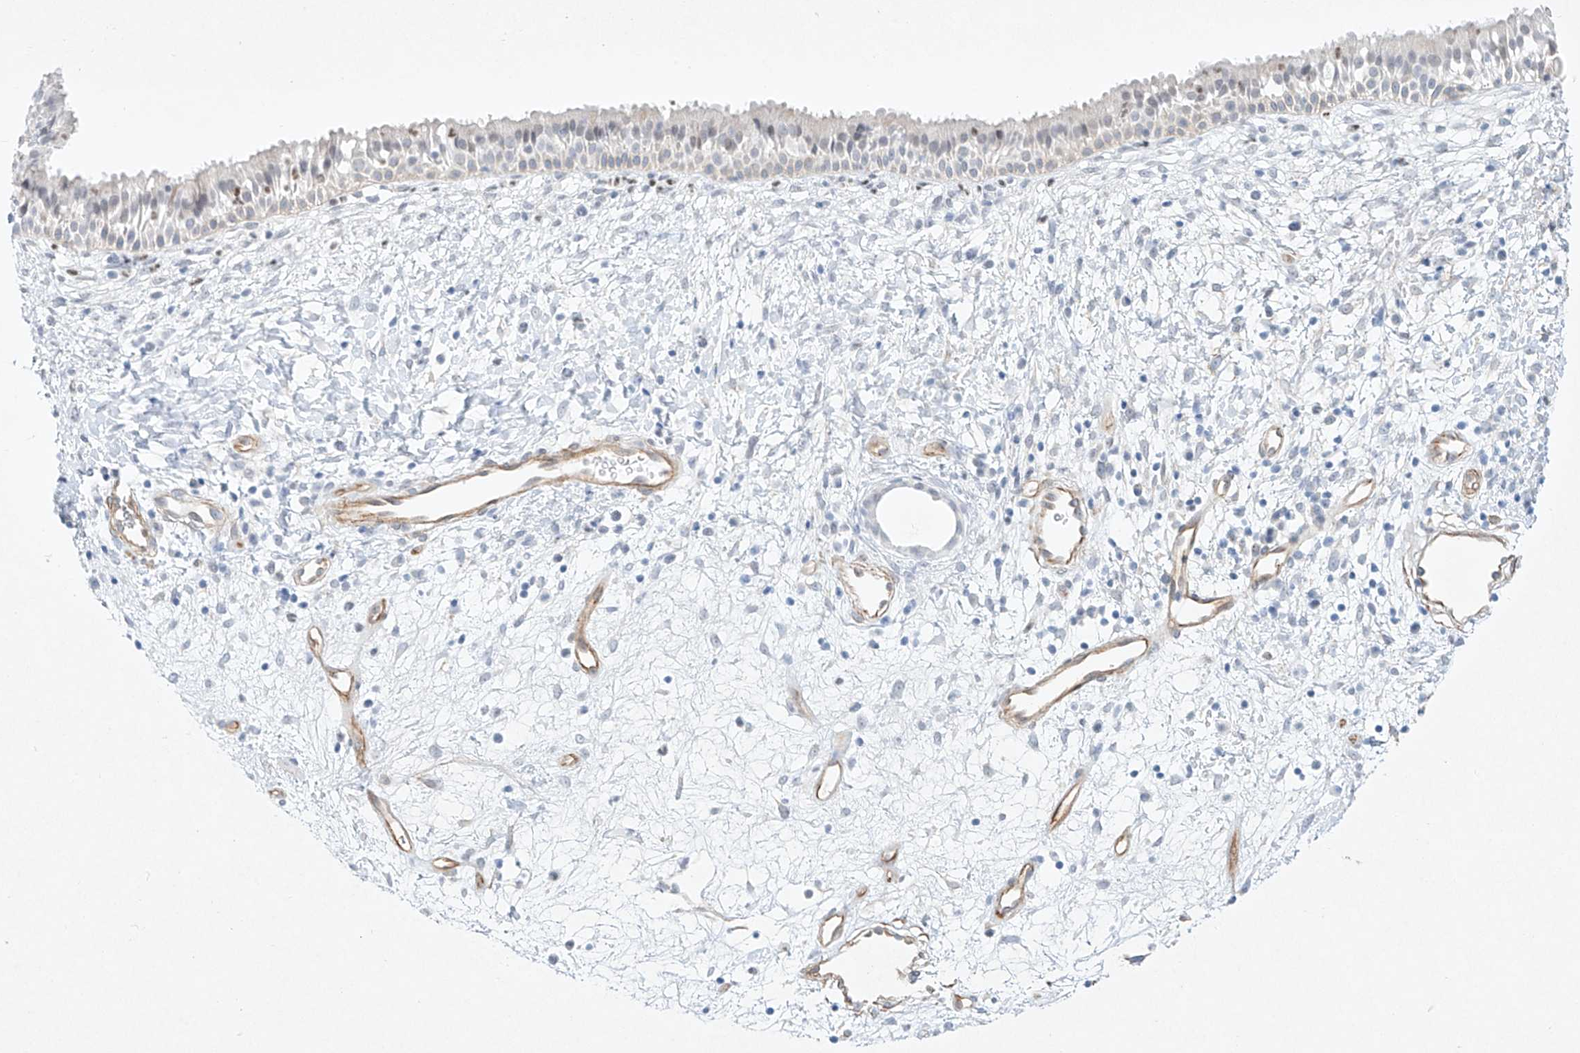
{"staining": {"intensity": "negative", "quantity": "none", "location": "none"}, "tissue": "nasopharynx", "cell_type": "Respiratory epithelial cells", "image_type": "normal", "snomed": [{"axis": "morphology", "description": "Normal tissue, NOS"}, {"axis": "topography", "description": "Nasopharynx"}], "caption": "Immunohistochemistry histopathology image of benign nasopharynx: nasopharynx stained with DAB demonstrates no significant protein expression in respiratory epithelial cells. (DAB IHC visualized using brightfield microscopy, high magnification).", "gene": "REEP2", "patient": {"sex": "male", "age": 22}}